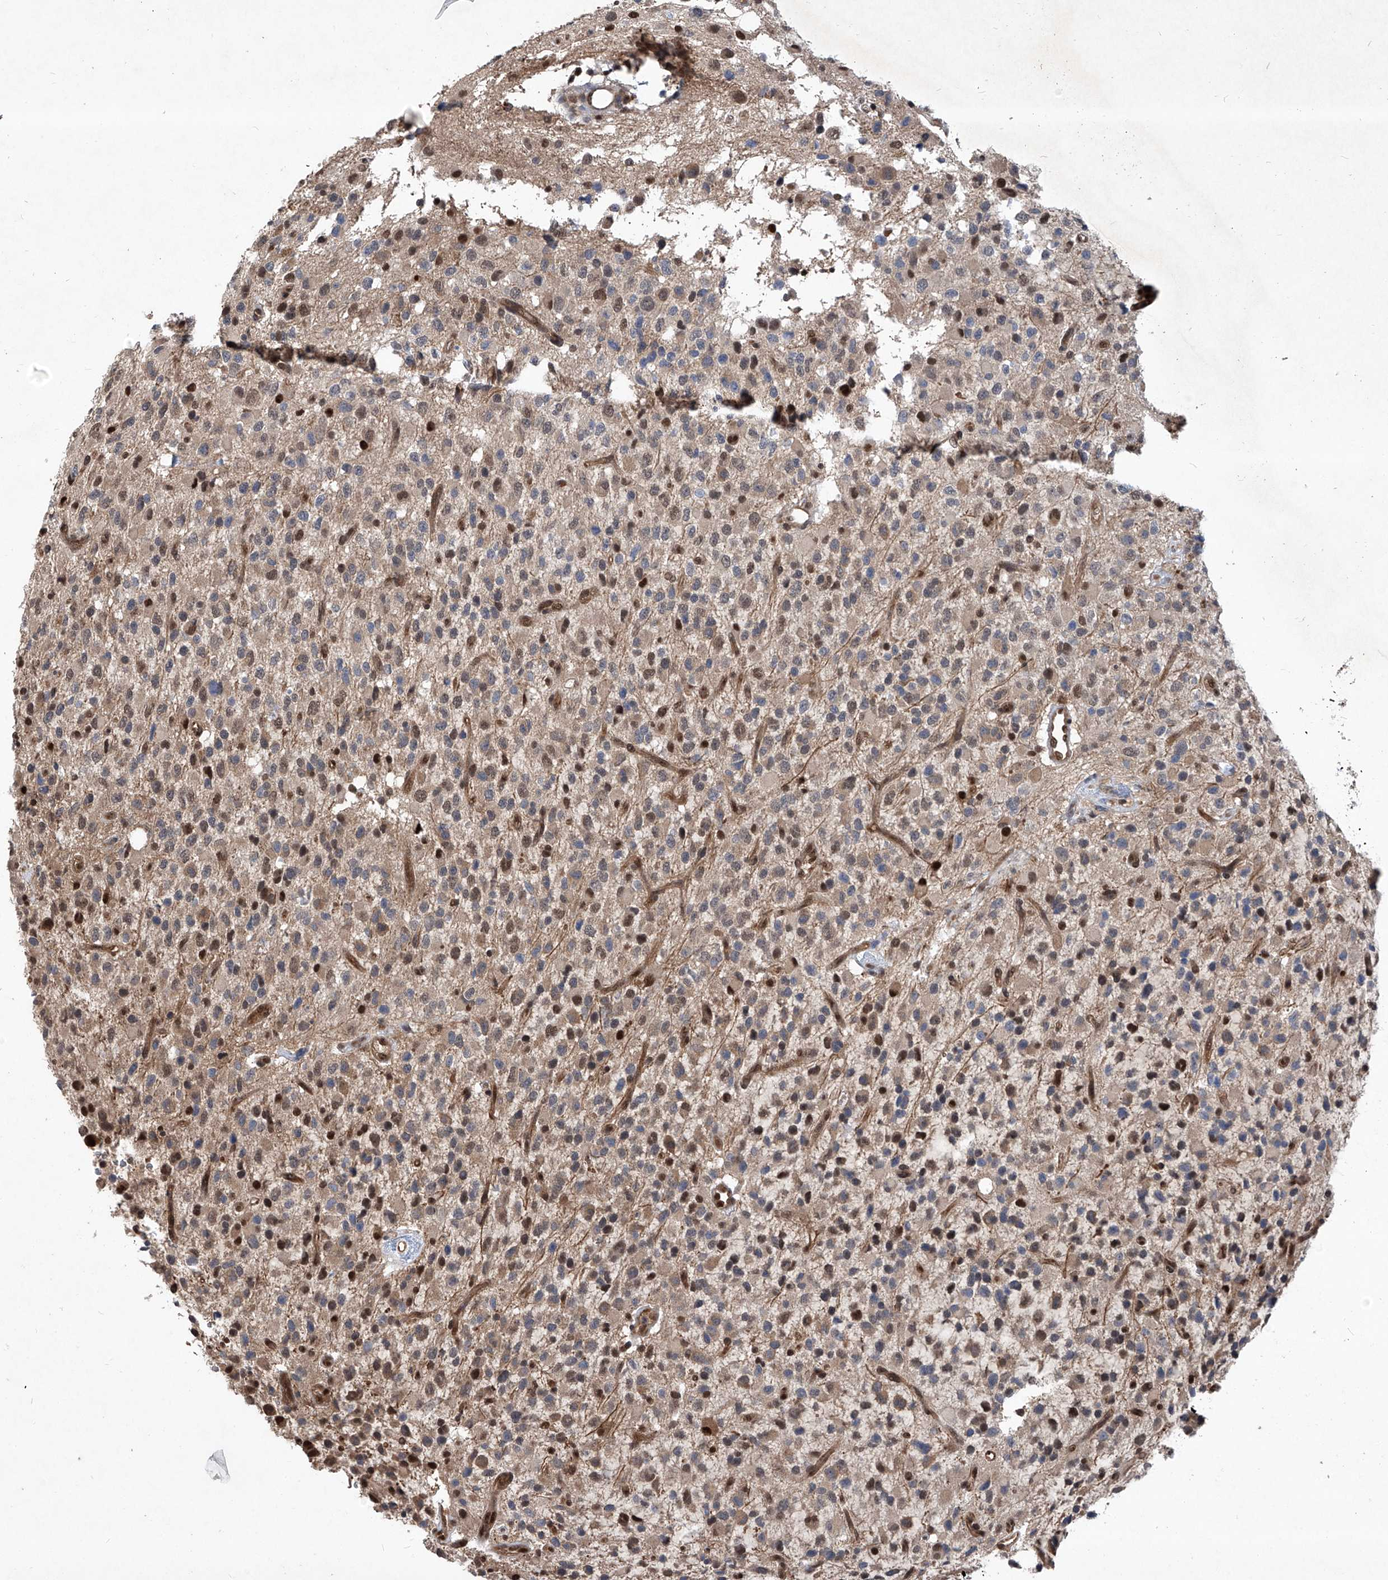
{"staining": {"intensity": "moderate", "quantity": "25%-75%", "location": "cytoplasmic/membranous,nuclear"}, "tissue": "glioma", "cell_type": "Tumor cells", "image_type": "cancer", "snomed": [{"axis": "morphology", "description": "Glioma, malignant, High grade"}, {"axis": "topography", "description": "Brain"}], "caption": "This is an image of immunohistochemistry staining of glioma, which shows moderate positivity in the cytoplasmic/membranous and nuclear of tumor cells.", "gene": "PSMB1", "patient": {"sex": "male", "age": 34}}